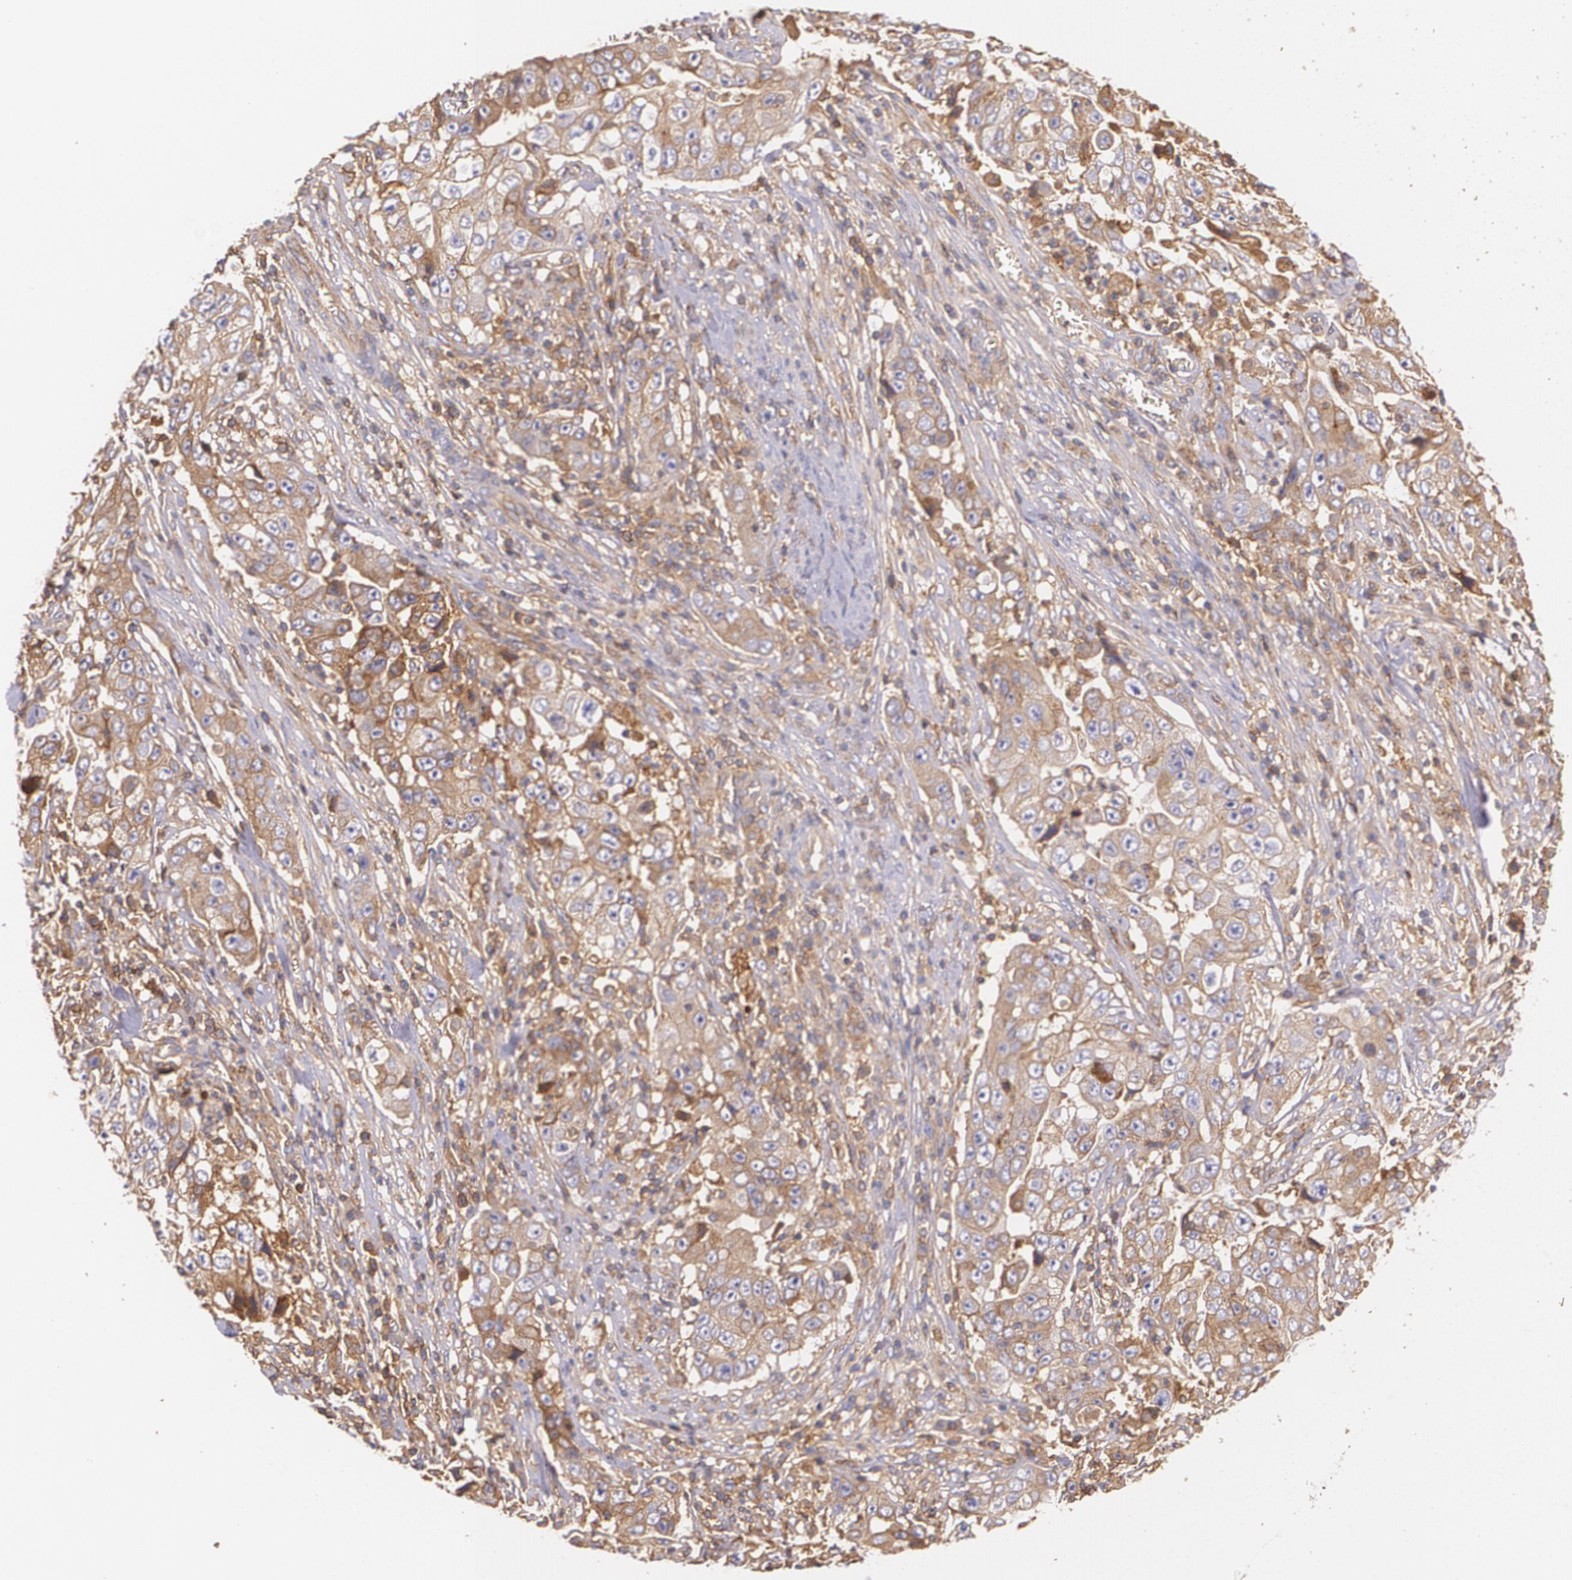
{"staining": {"intensity": "weak", "quantity": ">75%", "location": "cytoplasmic/membranous"}, "tissue": "lung cancer", "cell_type": "Tumor cells", "image_type": "cancer", "snomed": [{"axis": "morphology", "description": "Squamous cell carcinoma, NOS"}, {"axis": "topography", "description": "Lung"}], "caption": "Protein expression analysis of lung cancer (squamous cell carcinoma) shows weak cytoplasmic/membranous staining in about >75% of tumor cells.", "gene": "B2M", "patient": {"sex": "male", "age": 64}}